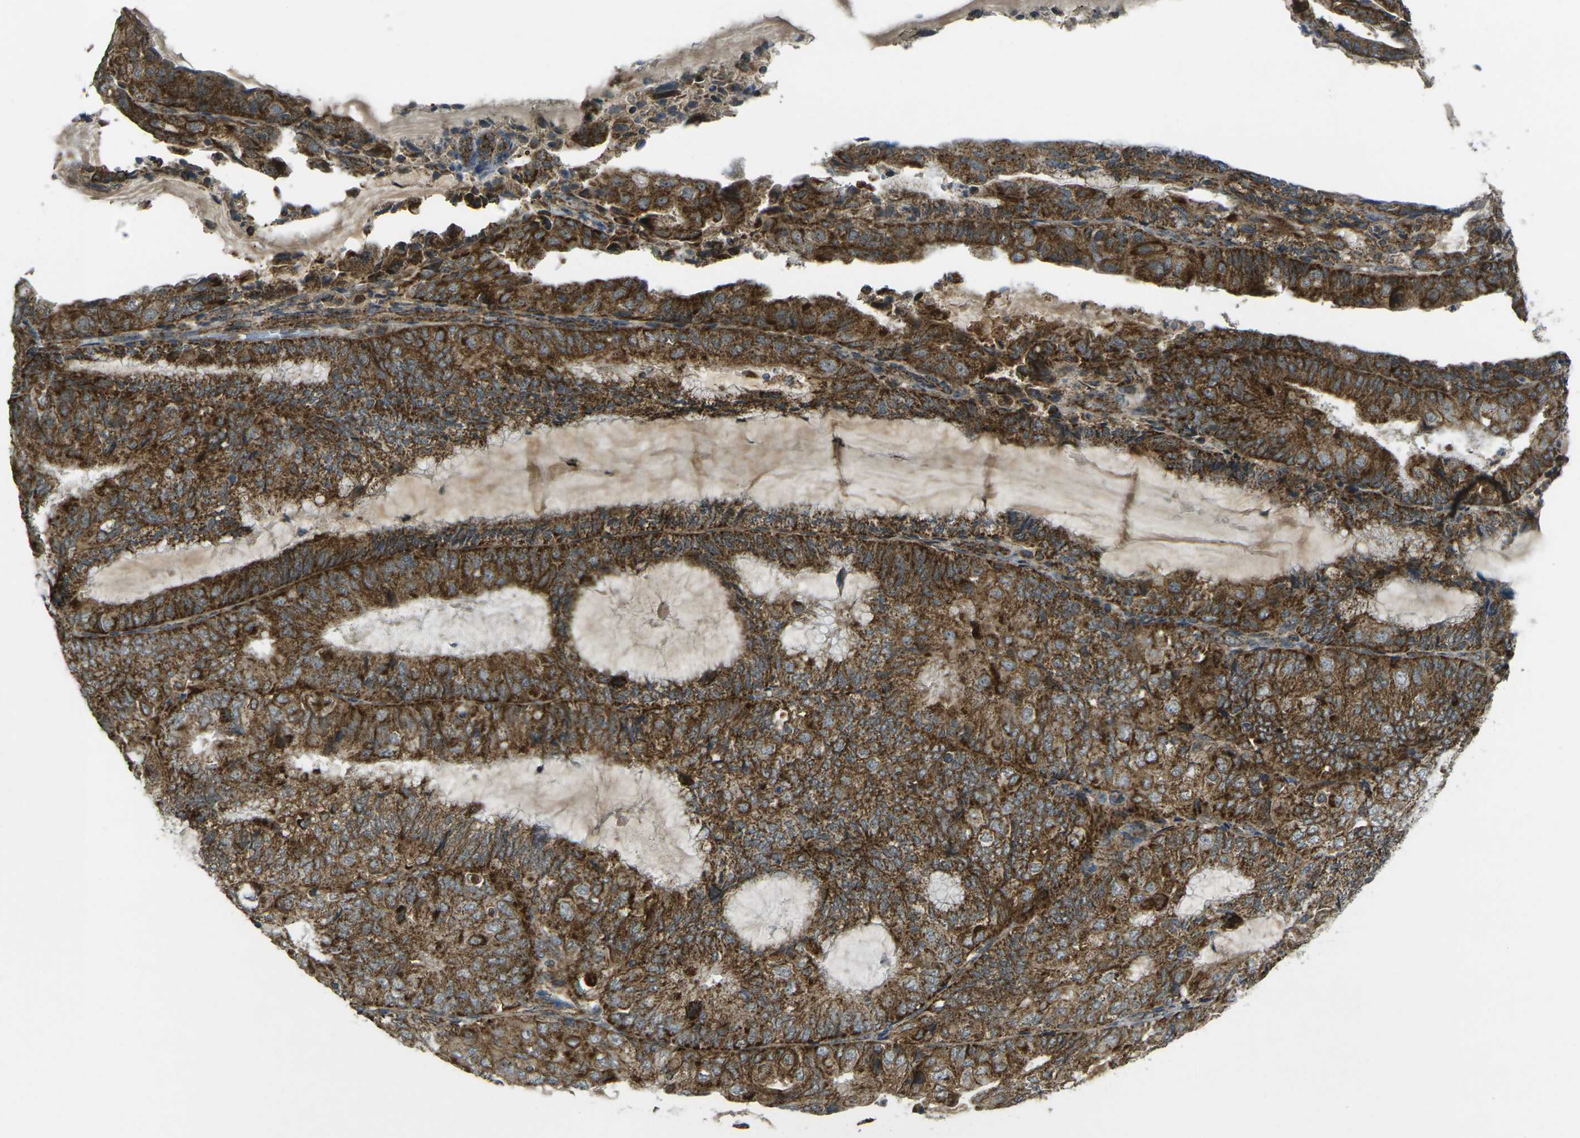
{"staining": {"intensity": "strong", "quantity": ">75%", "location": "cytoplasmic/membranous"}, "tissue": "endometrial cancer", "cell_type": "Tumor cells", "image_type": "cancer", "snomed": [{"axis": "morphology", "description": "Adenocarcinoma, NOS"}, {"axis": "topography", "description": "Endometrium"}], "caption": "The immunohistochemical stain shows strong cytoplasmic/membranous positivity in tumor cells of adenocarcinoma (endometrial) tissue.", "gene": "IGF1R", "patient": {"sex": "female", "age": 81}}